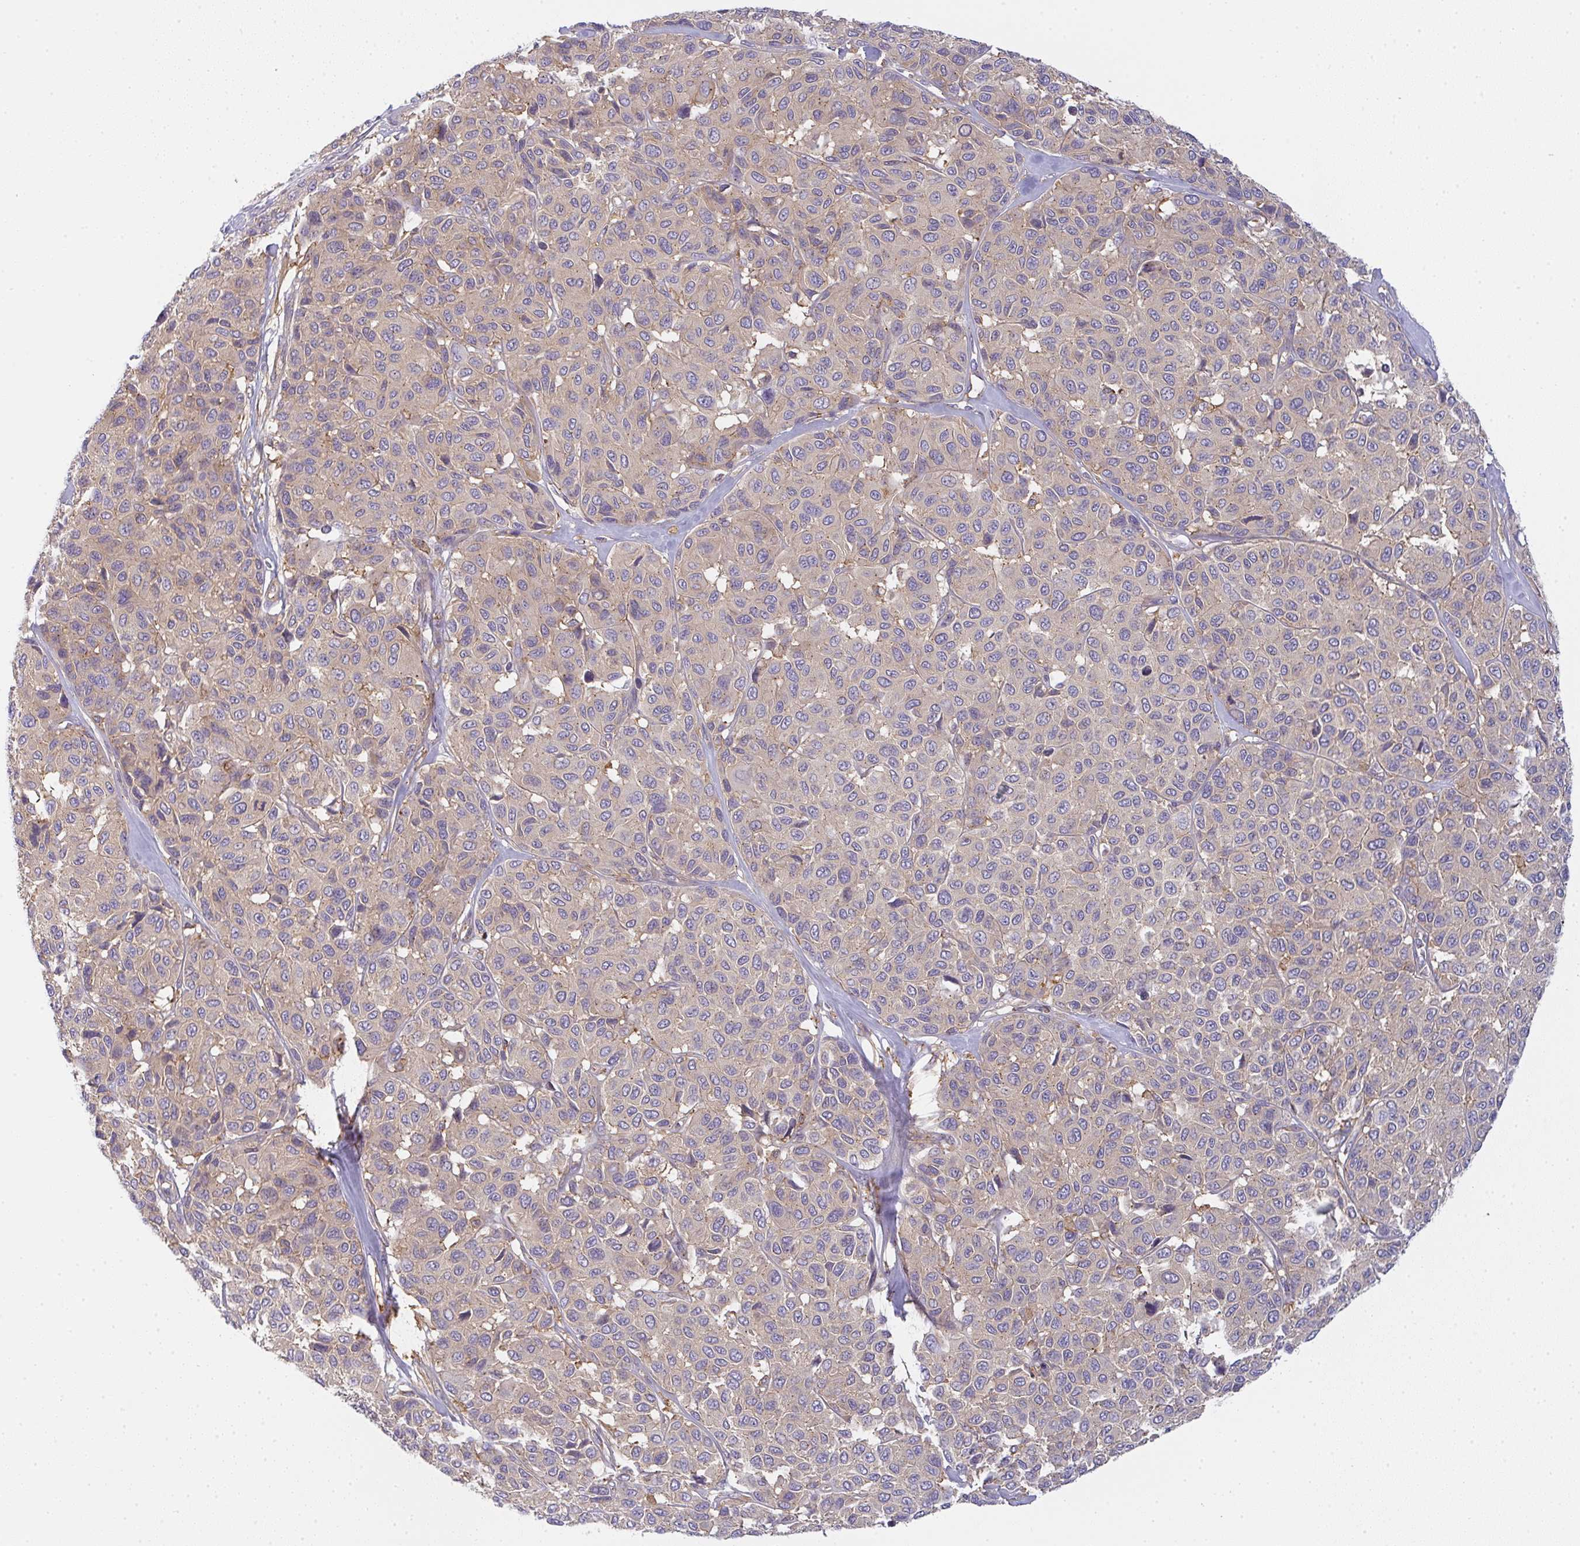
{"staining": {"intensity": "negative", "quantity": "none", "location": "none"}, "tissue": "melanoma", "cell_type": "Tumor cells", "image_type": "cancer", "snomed": [{"axis": "morphology", "description": "Malignant melanoma, NOS"}, {"axis": "topography", "description": "Skin"}], "caption": "The IHC micrograph has no significant positivity in tumor cells of malignant melanoma tissue.", "gene": "SNX5", "patient": {"sex": "female", "age": 66}}